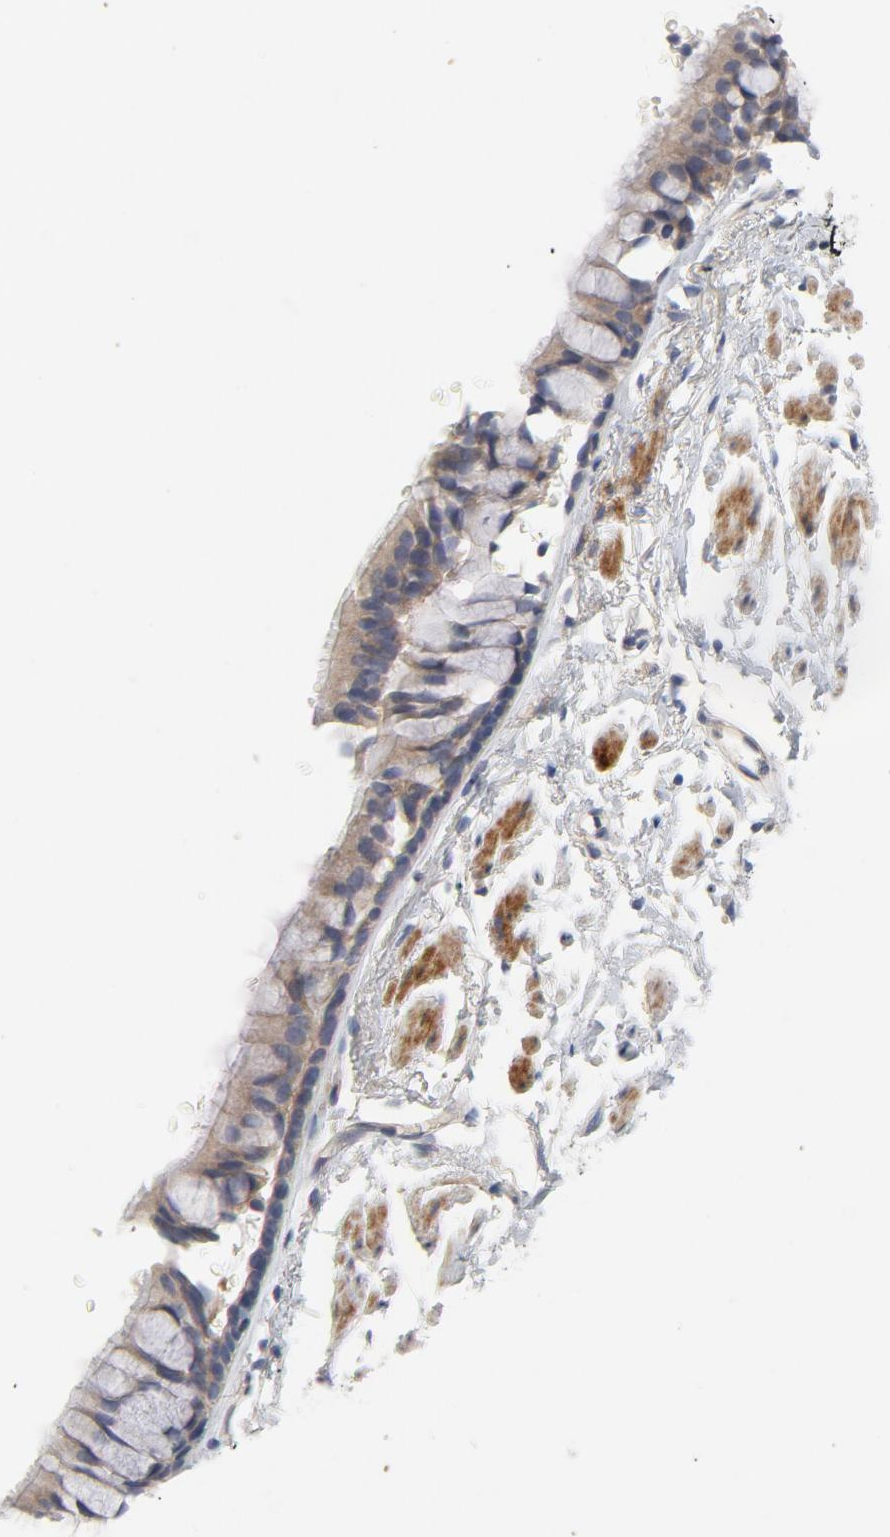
{"staining": {"intensity": "weak", "quantity": ">75%", "location": "cytoplasmic/membranous"}, "tissue": "bronchus", "cell_type": "Respiratory epithelial cells", "image_type": "normal", "snomed": [{"axis": "morphology", "description": "Normal tissue, NOS"}, {"axis": "topography", "description": "Bronchus"}], "caption": "High-power microscopy captured an IHC image of benign bronchus, revealing weak cytoplasmic/membranous positivity in approximately >75% of respiratory epithelial cells. (DAB IHC with brightfield microscopy, high magnification).", "gene": "ROCK1", "patient": {"sex": "female", "age": 73}}